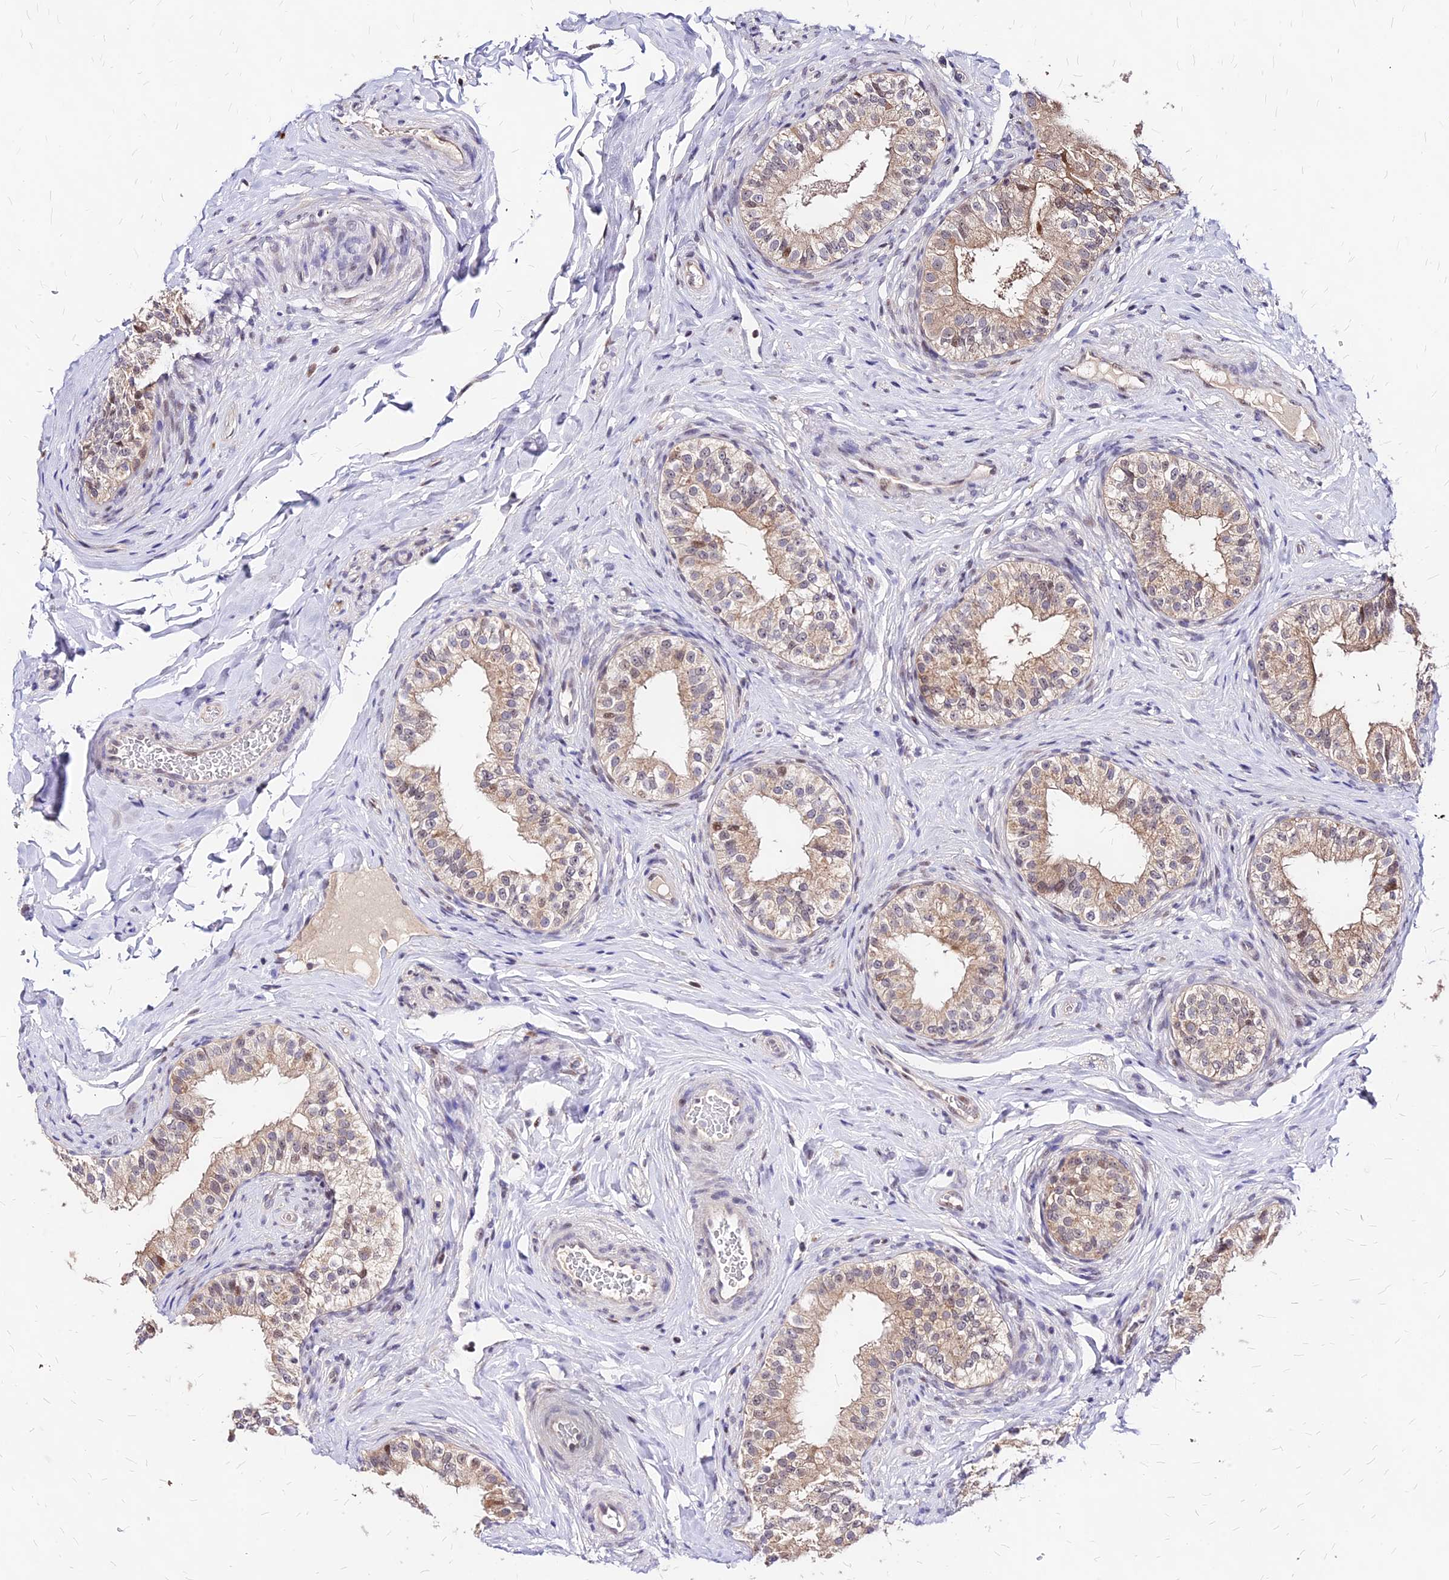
{"staining": {"intensity": "moderate", "quantity": "25%-75%", "location": "cytoplasmic/membranous,nuclear"}, "tissue": "epididymis", "cell_type": "Glandular cells", "image_type": "normal", "snomed": [{"axis": "morphology", "description": "Normal tissue, NOS"}, {"axis": "topography", "description": "Epididymis"}], "caption": "This is a histology image of immunohistochemistry (IHC) staining of unremarkable epididymis, which shows moderate expression in the cytoplasmic/membranous,nuclear of glandular cells.", "gene": "DDX55", "patient": {"sex": "male", "age": 49}}